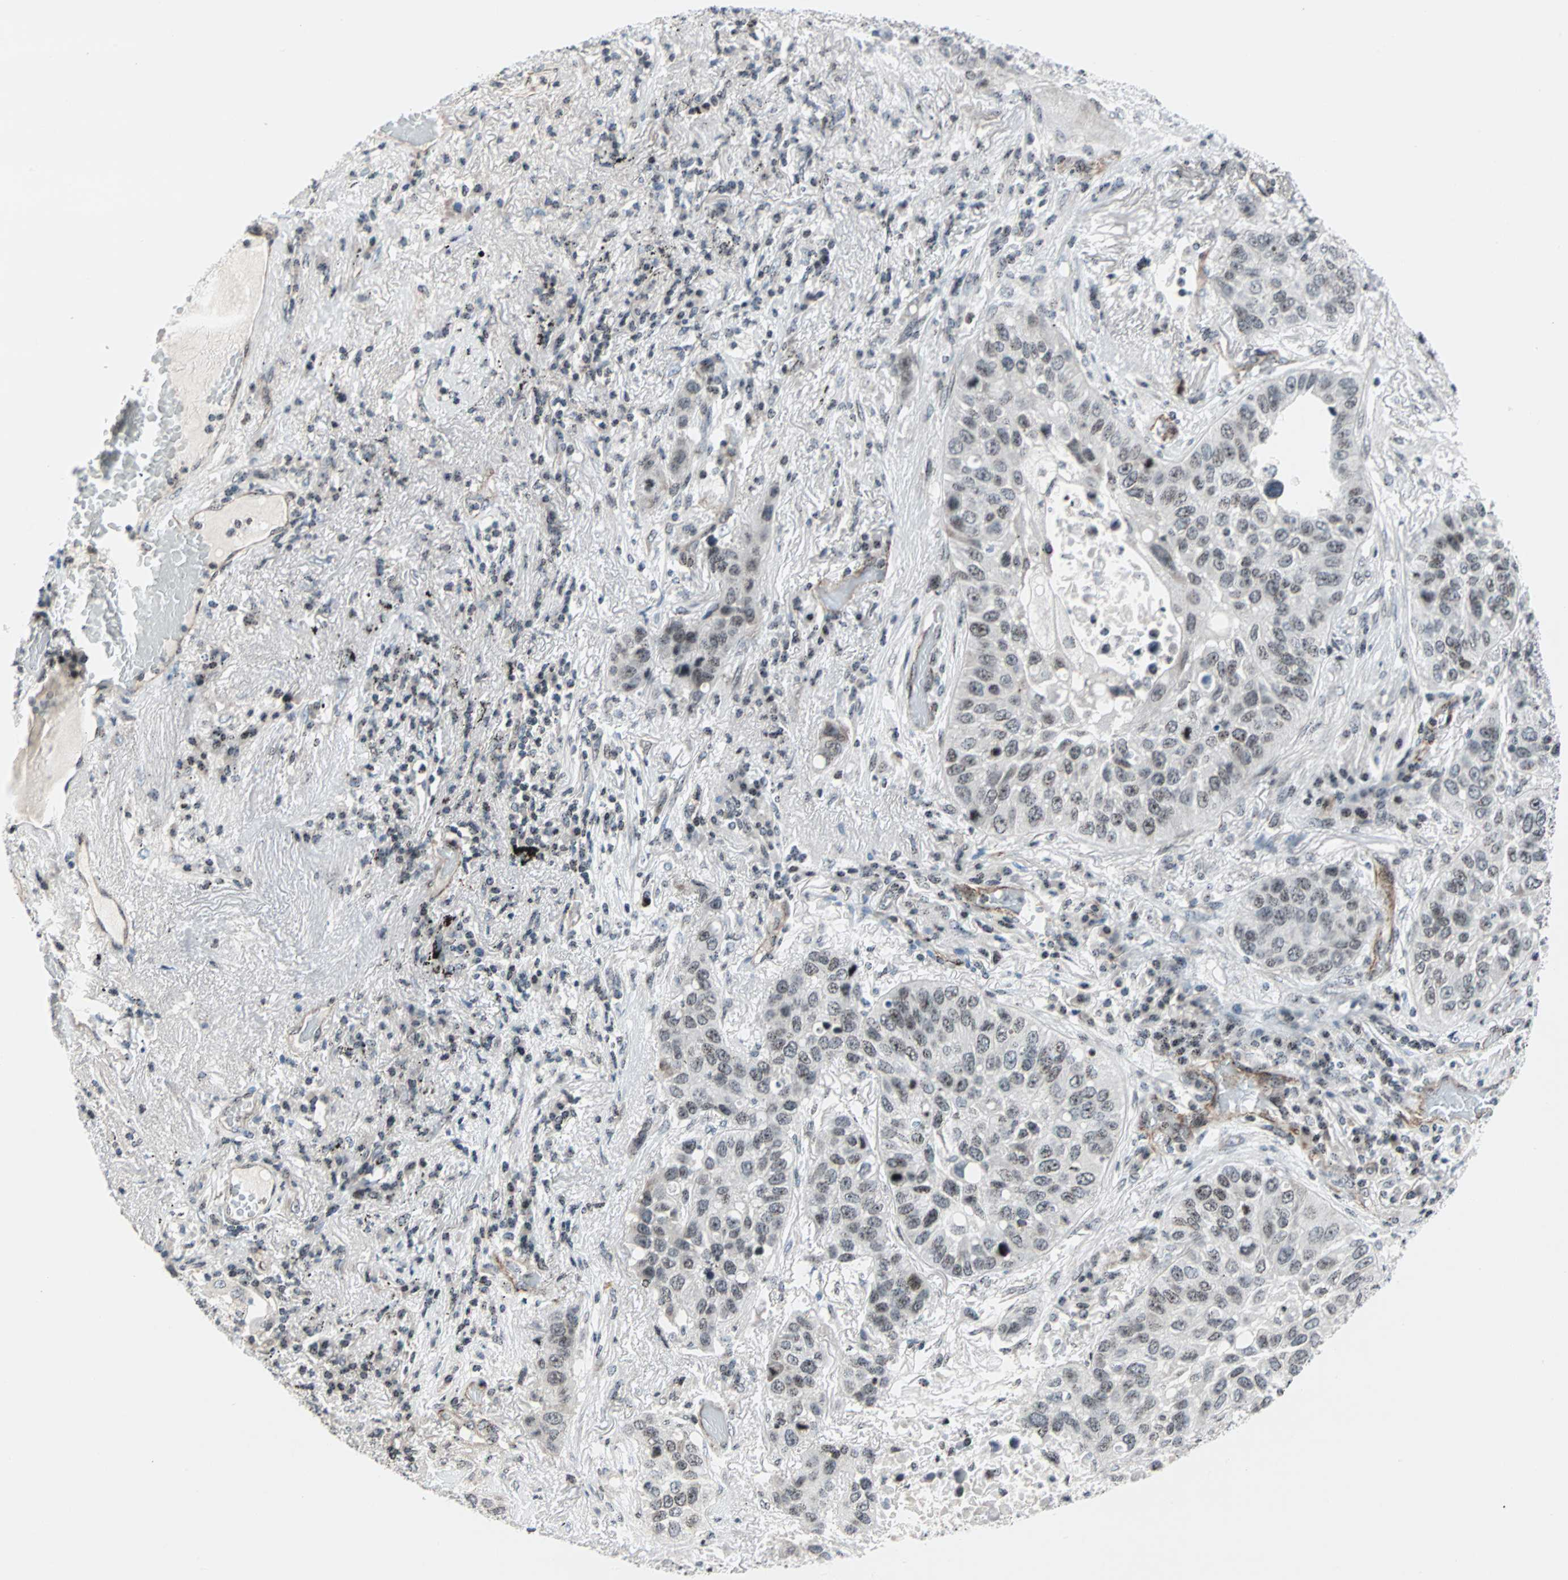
{"staining": {"intensity": "weak", "quantity": "25%-75%", "location": "nuclear"}, "tissue": "lung cancer", "cell_type": "Tumor cells", "image_type": "cancer", "snomed": [{"axis": "morphology", "description": "Squamous cell carcinoma, NOS"}, {"axis": "topography", "description": "Lung"}], "caption": "Tumor cells exhibit low levels of weak nuclear staining in about 25%-75% of cells in human lung squamous cell carcinoma.", "gene": "CENPA", "patient": {"sex": "male", "age": 57}}